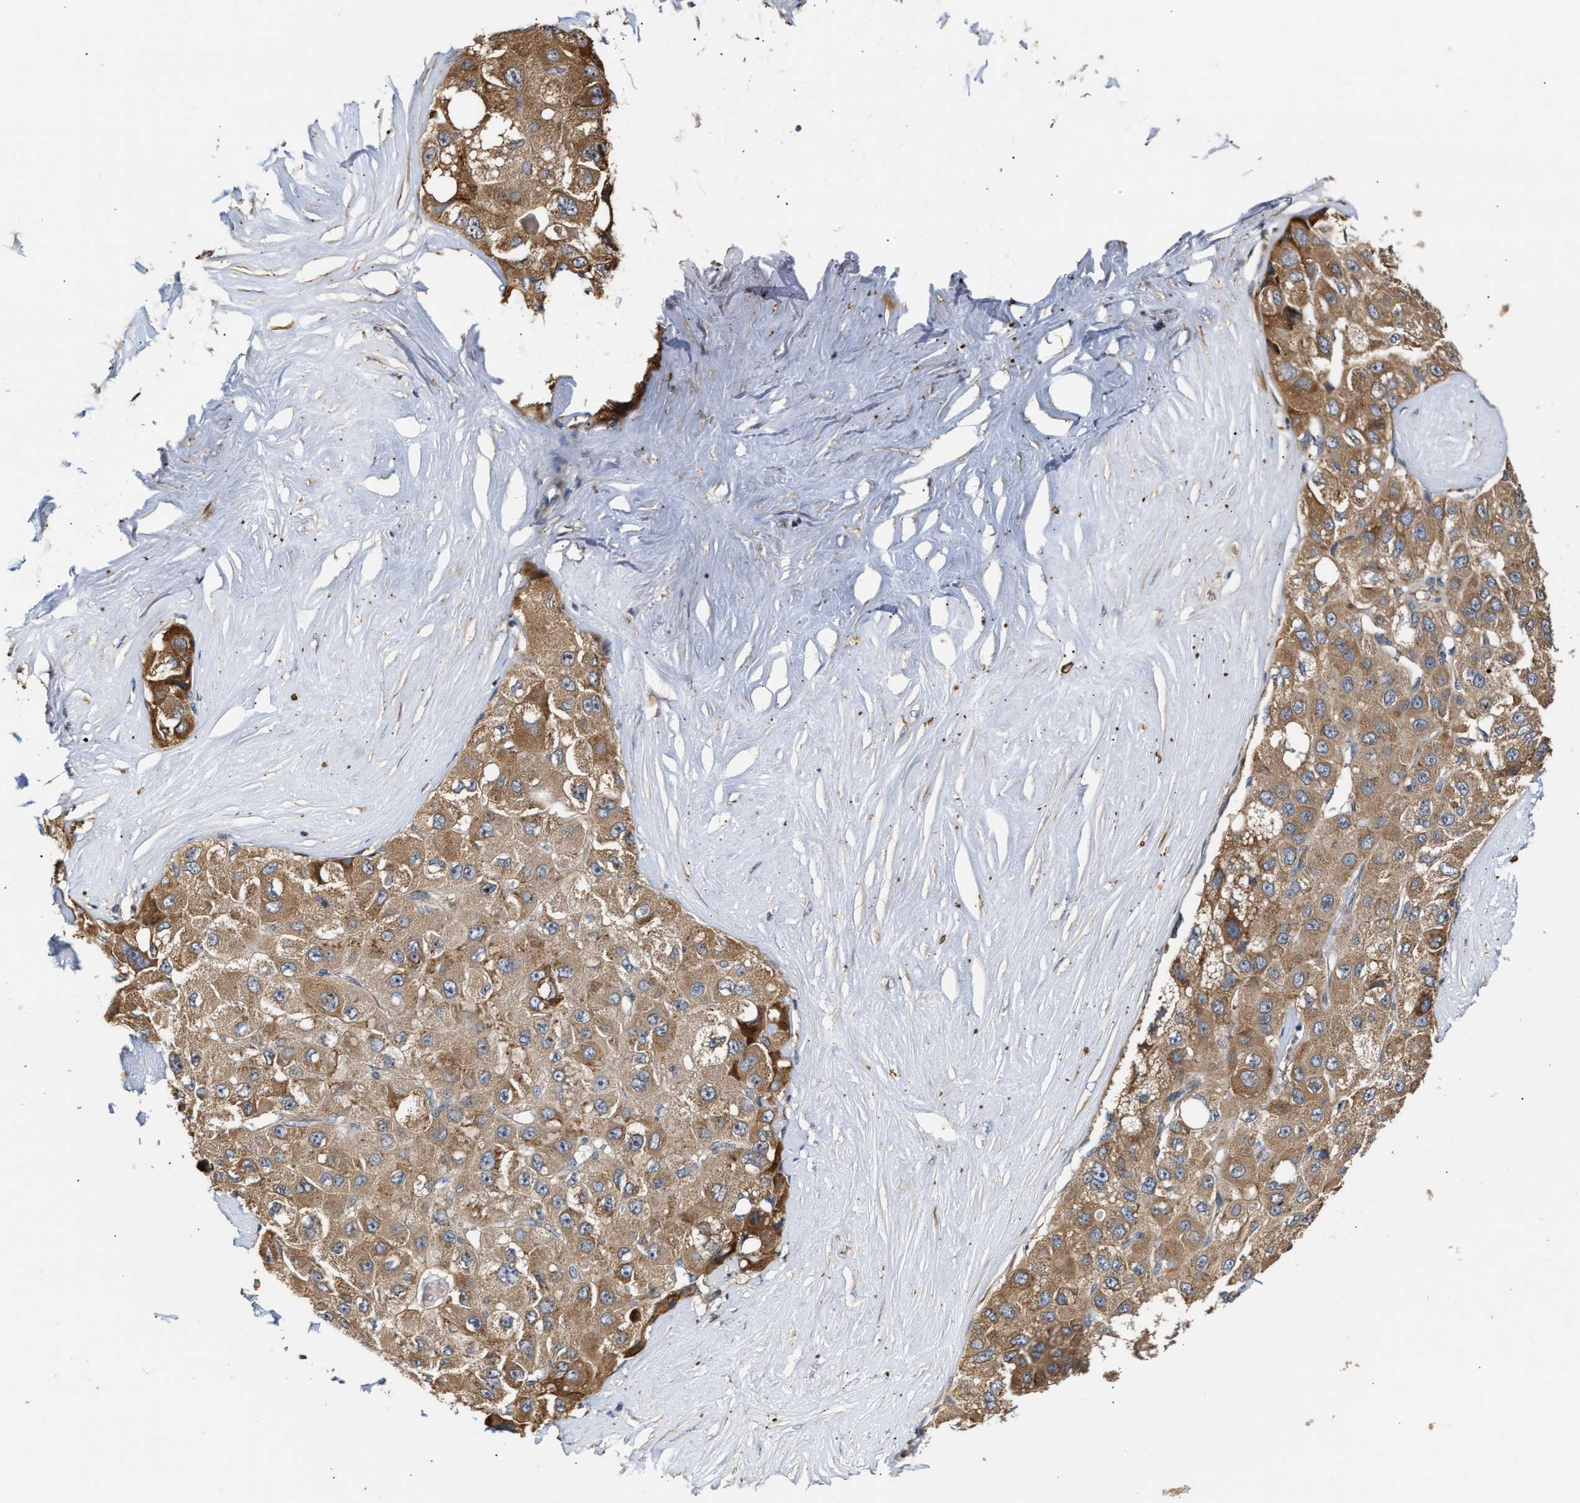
{"staining": {"intensity": "moderate", "quantity": ">75%", "location": "cytoplasmic/membranous"}, "tissue": "liver cancer", "cell_type": "Tumor cells", "image_type": "cancer", "snomed": [{"axis": "morphology", "description": "Carcinoma, Hepatocellular, NOS"}, {"axis": "topography", "description": "Liver"}], "caption": "An IHC histopathology image of neoplastic tissue is shown. Protein staining in brown labels moderate cytoplasmic/membranous positivity in hepatocellular carcinoma (liver) within tumor cells.", "gene": "CLIP2", "patient": {"sex": "male", "age": 80}}